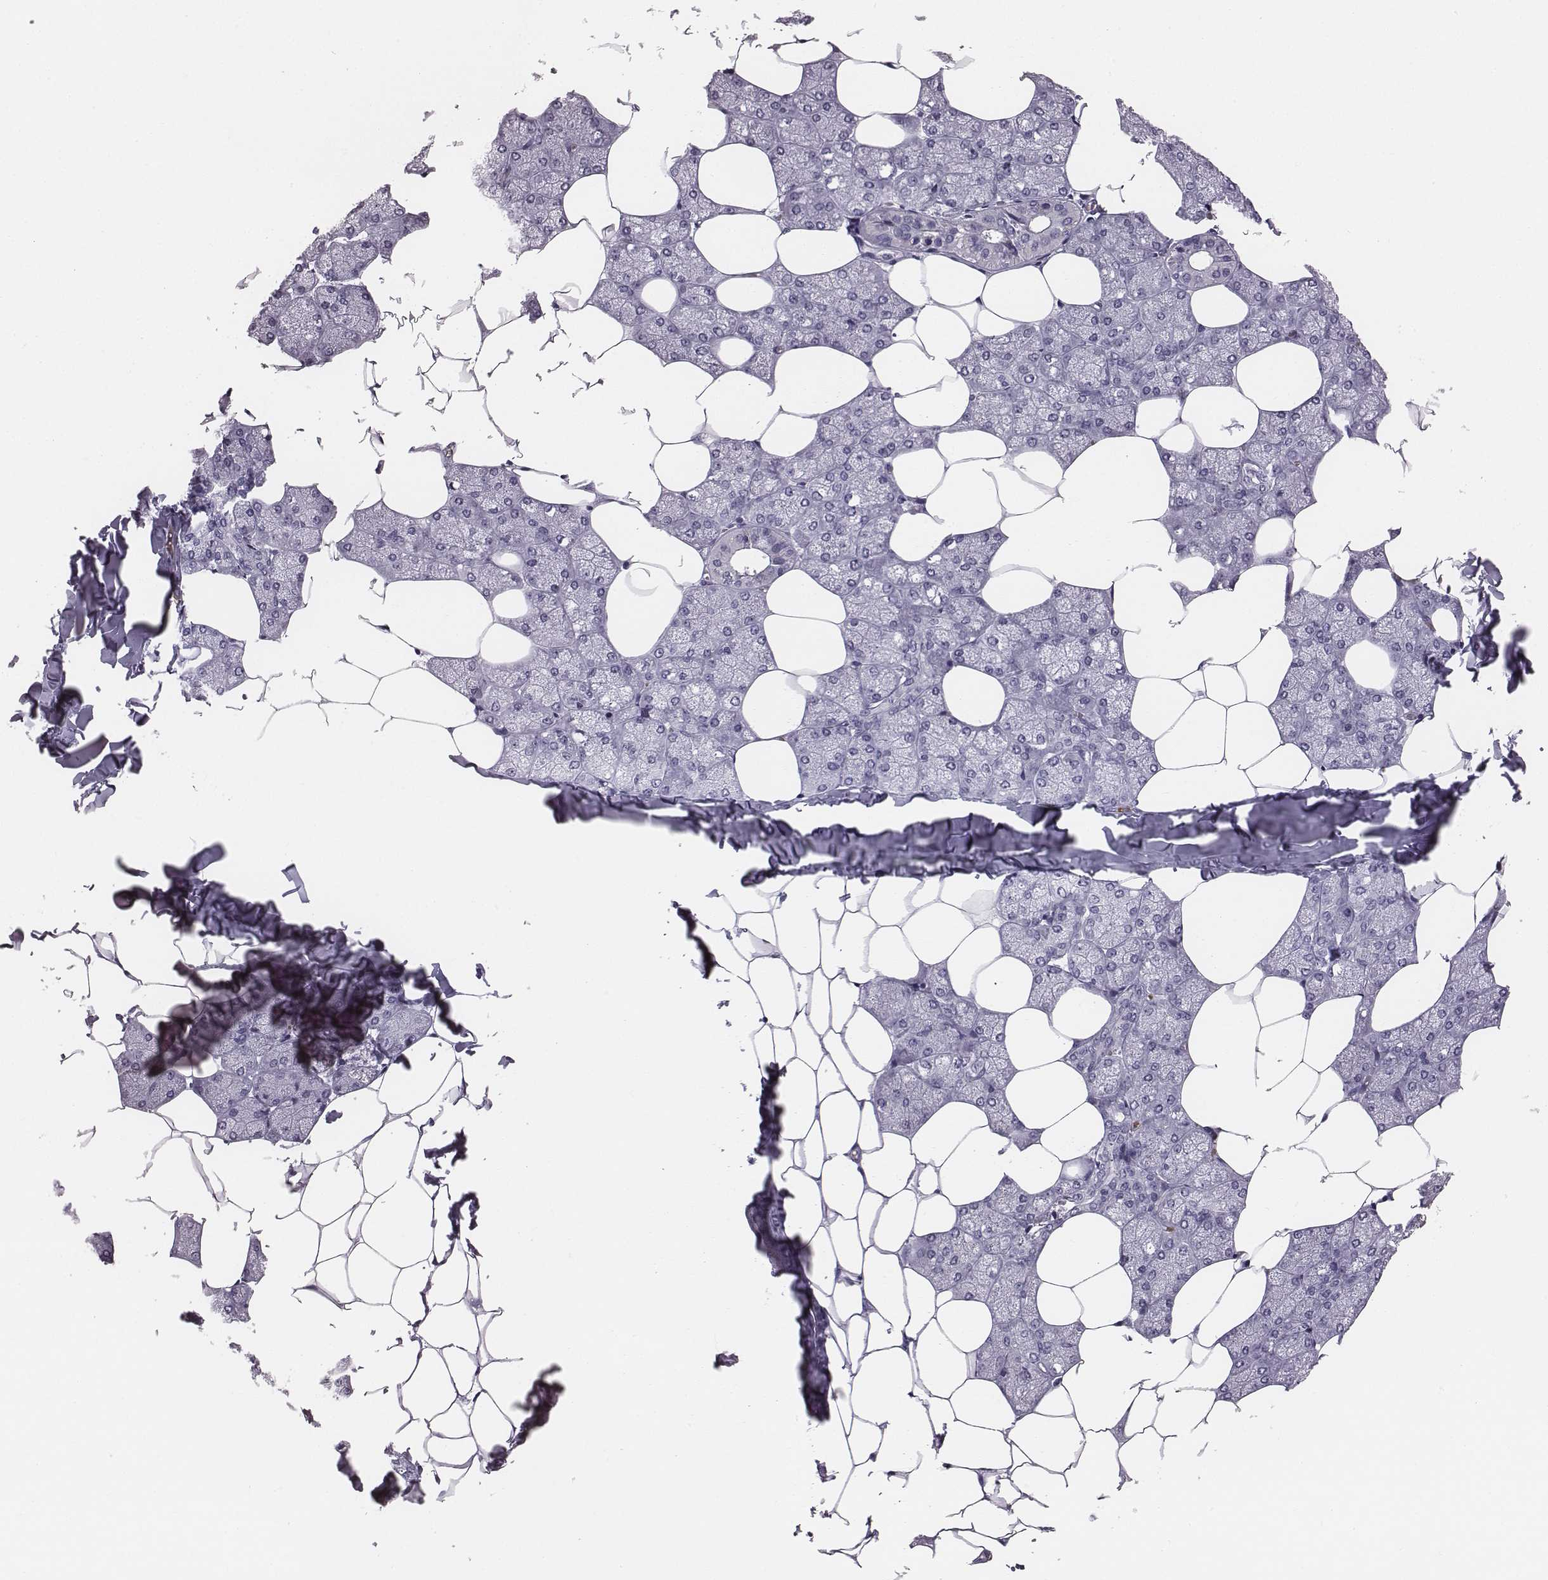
{"staining": {"intensity": "negative", "quantity": "none", "location": "none"}, "tissue": "salivary gland", "cell_type": "Glandular cells", "image_type": "normal", "snomed": [{"axis": "morphology", "description": "Normal tissue, NOS"}, {"axis": "topography", "description": "Salivary gland"}], "caption": "This is an immunohistochemistry (IHC) micrograph of unremarkable salivary gland. There is no positivity in glandular cells.", "gene": "HBZ", "patient": {"sex": "female", "age": 43}}